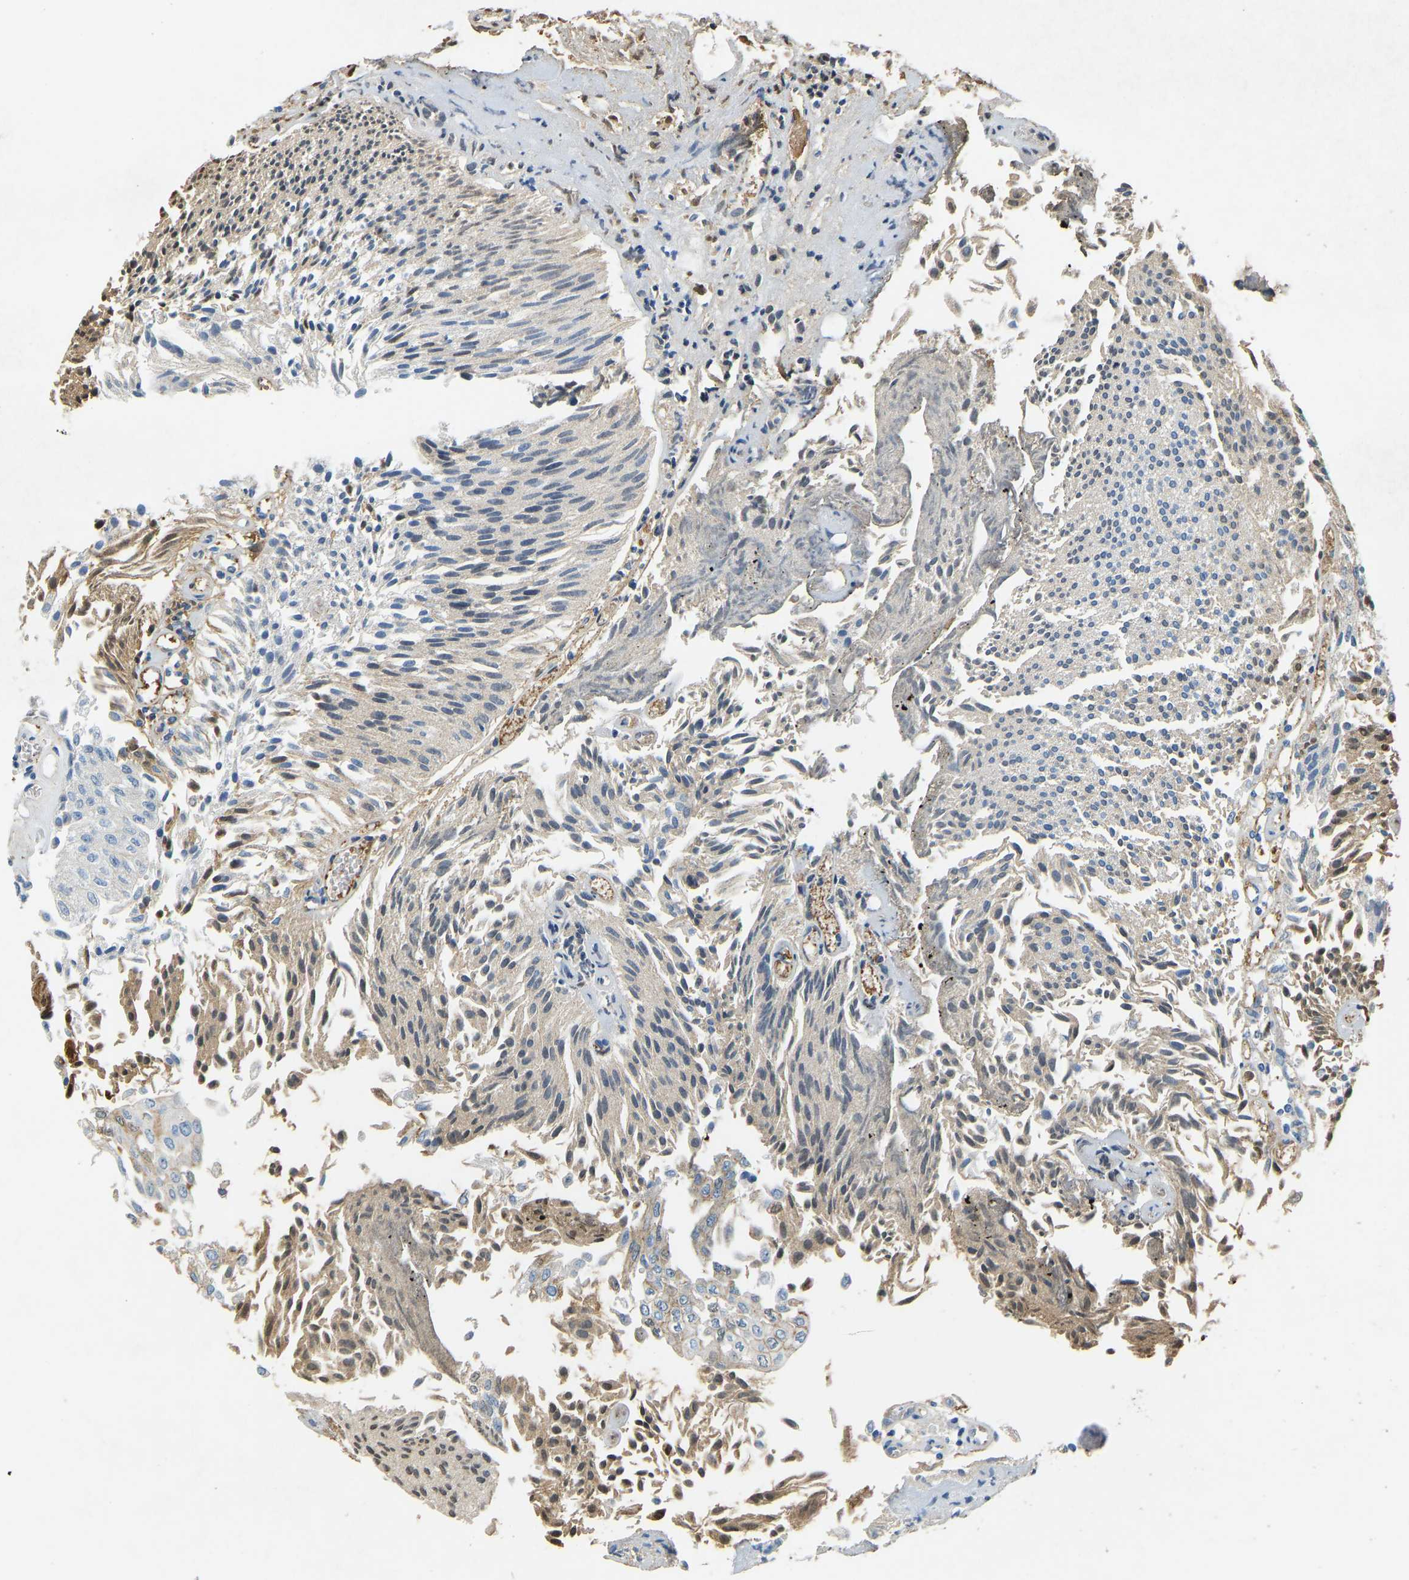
{"staining": {"intensity": "weak", "quantity": "<25%", "location": "cytoplasmic/membranous"}, "tissue": "urothelial cancer", "cell_type": "Tumor cells", "image_type": "cancer", "snomed": [{"axis": "morphology", "description": "Urothelial carcinoma, Low grade"}, {"axis": "topography", "description": "Urinary bladder"}], "caption": "Photomicrograph shows no protein staining in tumor cells of urothelial carcinoma (low-grade) tissue. (Stains: DAB (3,3'-diaminobenzidine) immunohistochemistry (IHC) with hematoxylin counter stain, Microscopy: brightfield microscopy at high magnification).", "gene": "THBS4", "patient": {"sex": "male", "age": 86}}